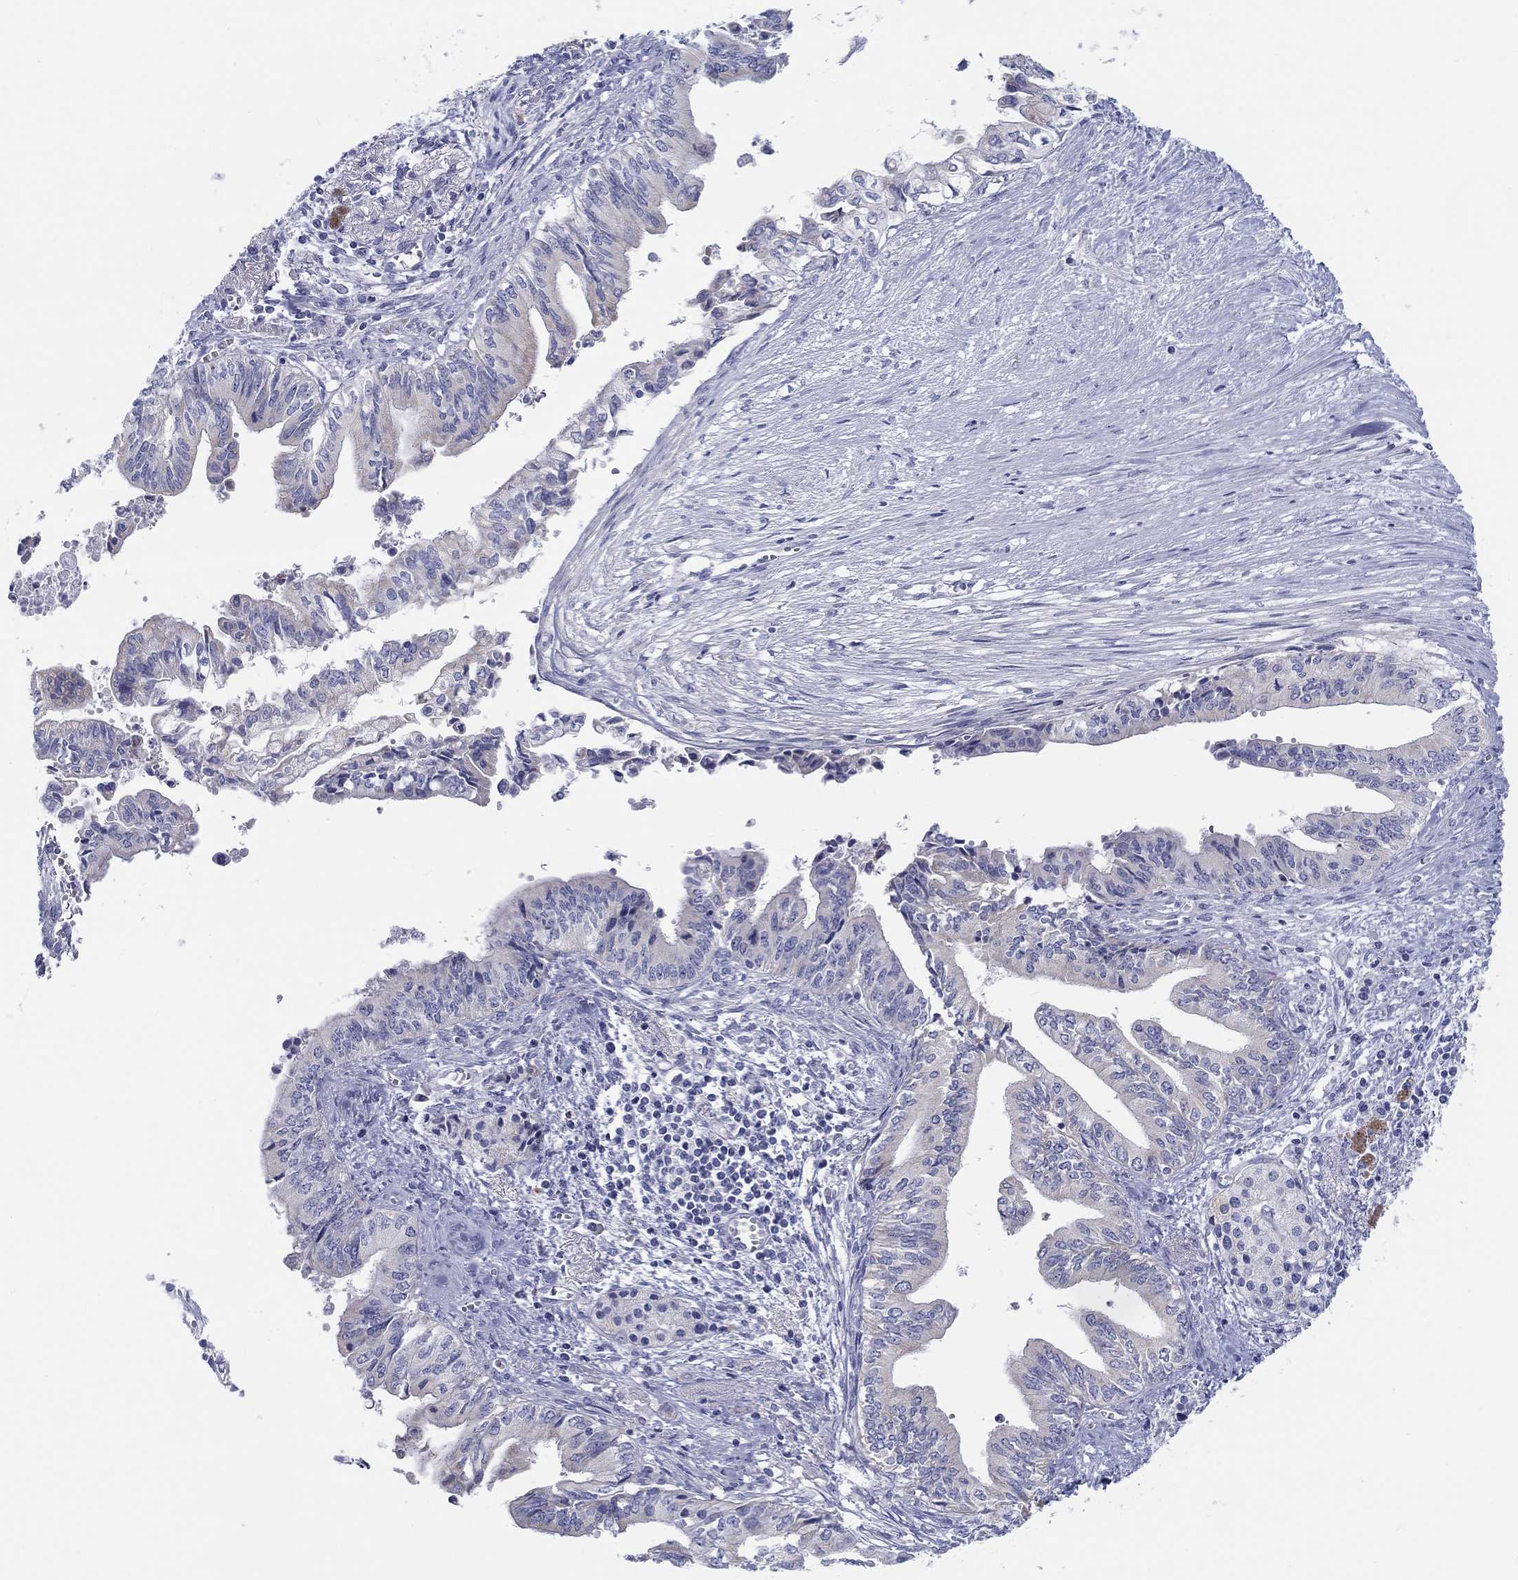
{"staining": {"intensity": "negative", "quantity": "none", "location": "none"}, "tissue": "pancreatic cancer", "cell_type": "Tumor cells", "image_type": "cancer", "snomed": [{"axis": "morphology", "description": "Adenocarcinoma, NOS"}, {"axis": "topography", "description": "Pancreas"}], "caption": "The histopathology image reveals no significant positivity in tumor cells of adenocarcinoma (pancreatic).", "gene": "HAPLN4", "patient": {"sex": "female", "age": 61}}